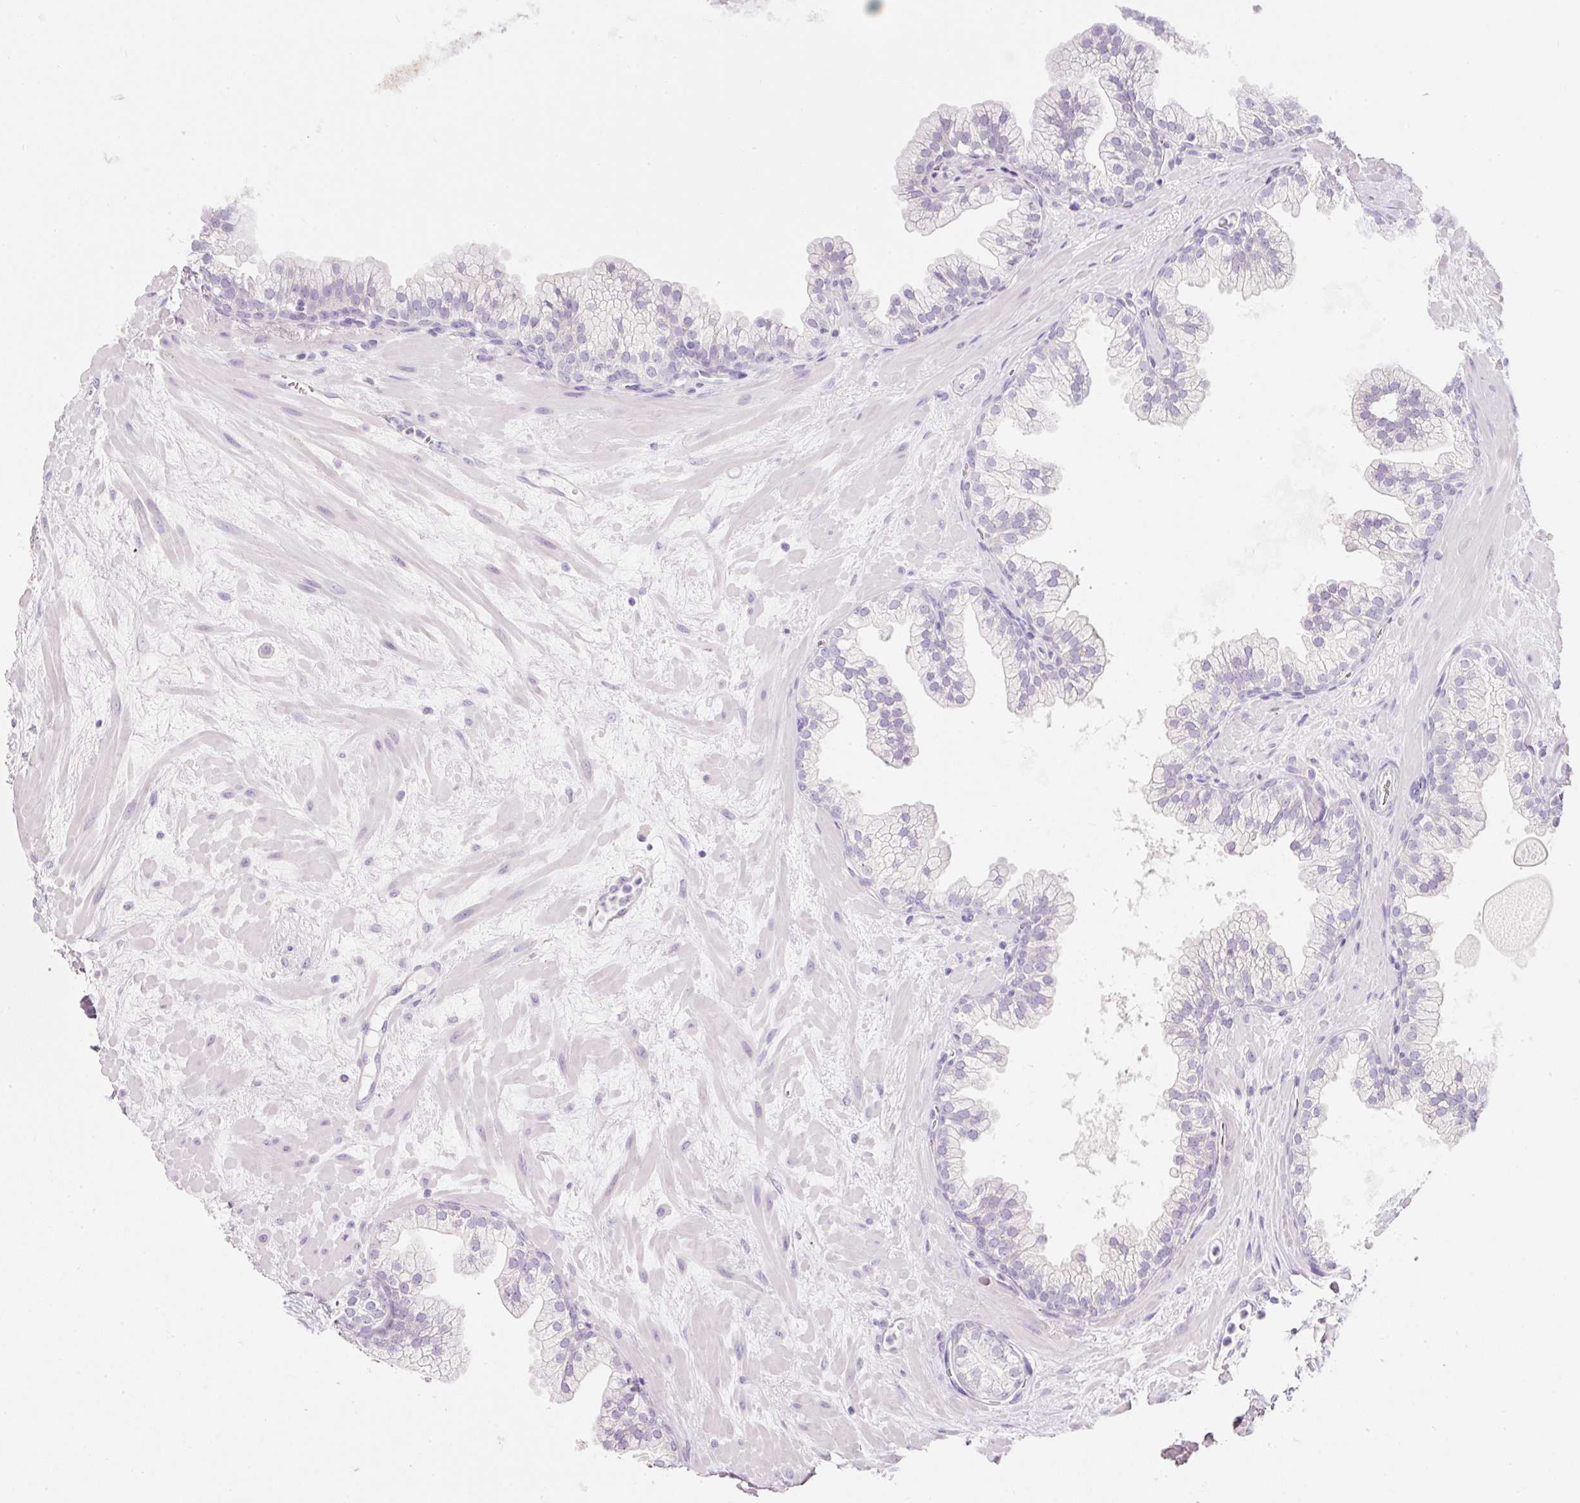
{"staining": {"intensity": "negative", "quantity": "none", "location": "none"}, "tissue": "prostate", "cell_type": "Glandular cells", "image_type": "normal", "snomed": [{"axis": "morphology", "description": "Normal tissue, NOS"}, {"axis": "topography", "description": "Prostate"}, {"axis": "topography", "description": "Peripheral nerve tissue"}], "caption": "Photomicrograph shows no significant protein expression in glandular cells of normal prostate. (DAB (3,3'-diaminobenzidine) immunohistochemistry visualized using brightfield microscopy, high magnification).", "gene": "SLC2A2", "patient": {"sex": "male", "age": 61}}